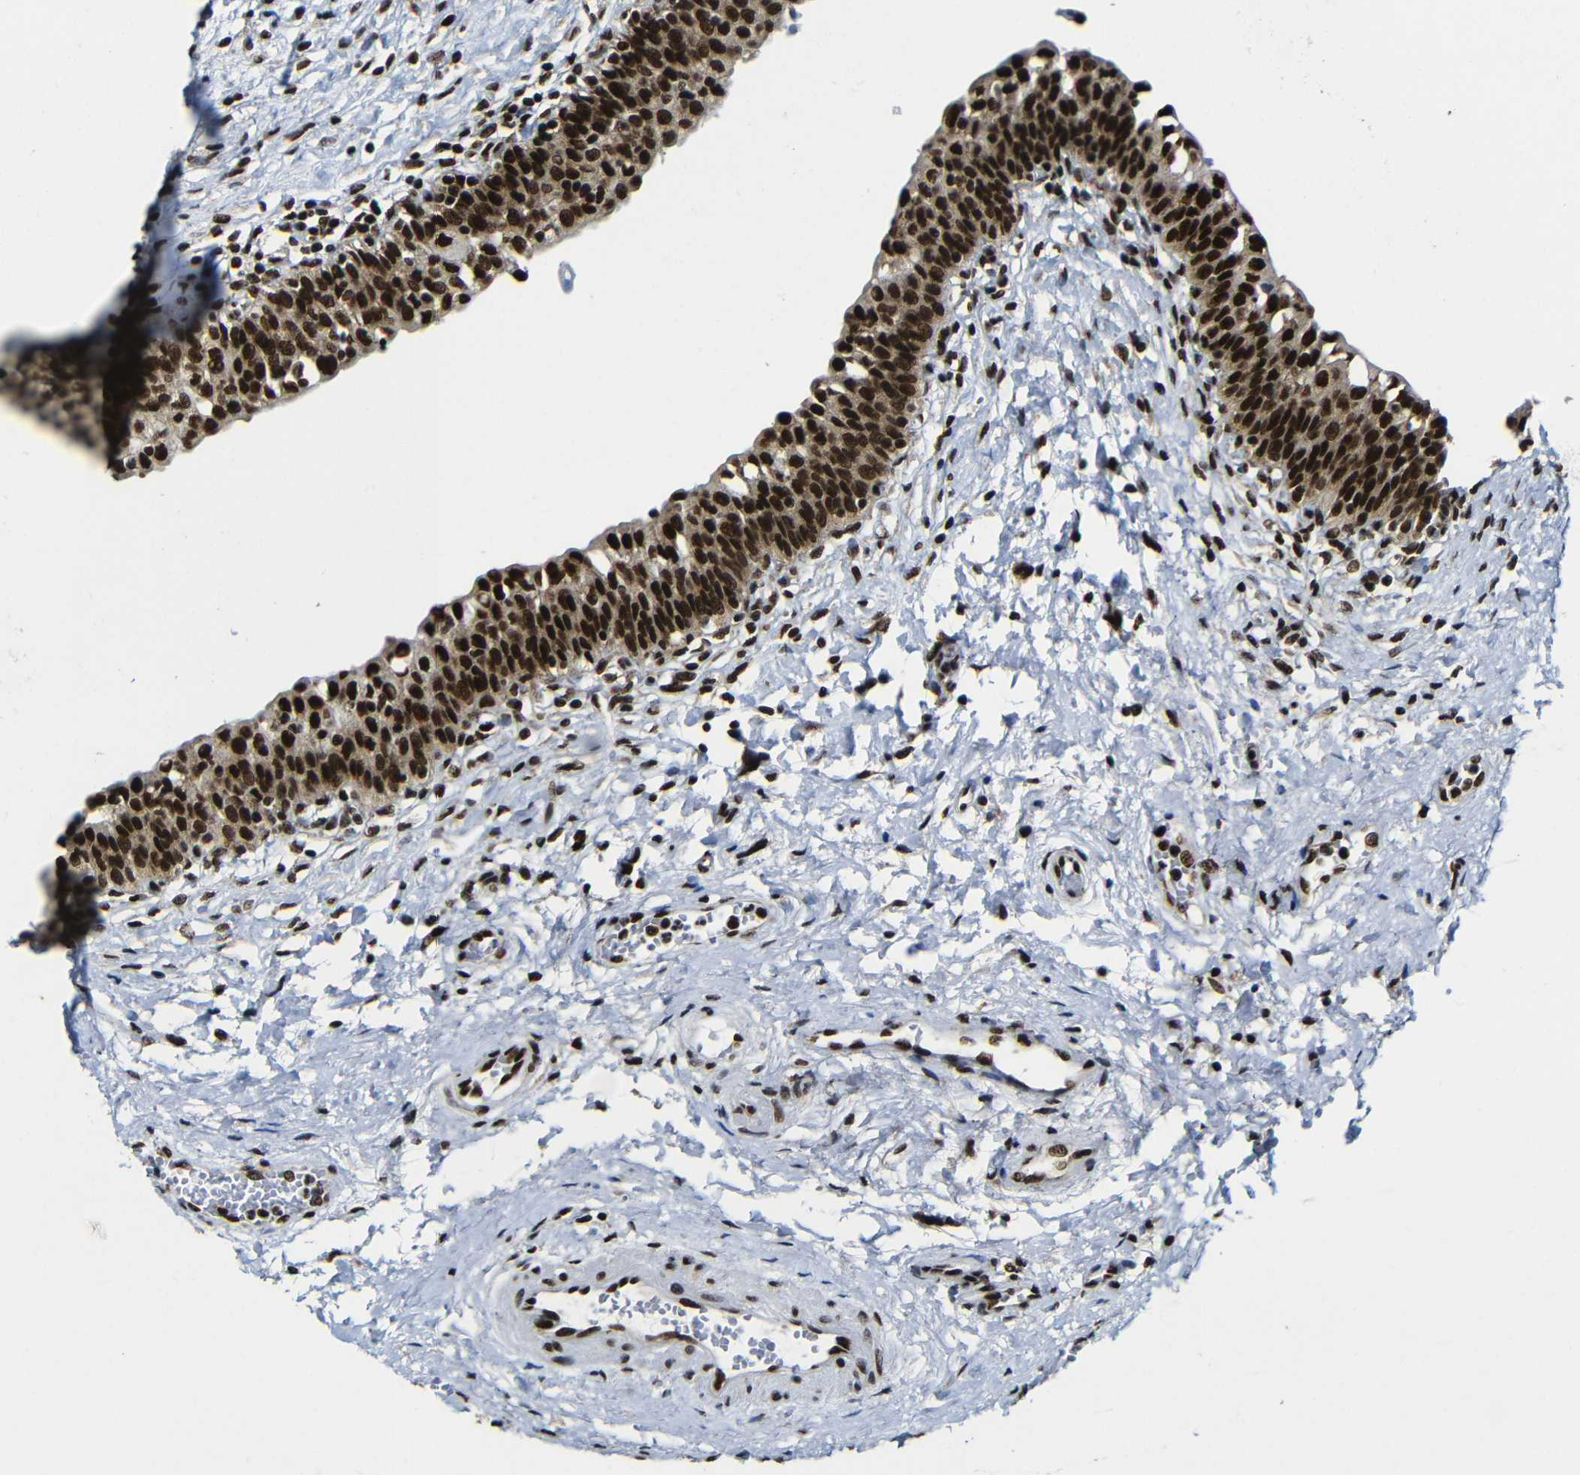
{"staining": {"intensity": "strong", "quantity": ">75%", "location": "nuclear"}, "tissue": "urinary bladder", "cell_type": "Urothelial cells", "image_type": "normal", "snomed": [{"axis": "morphology", "description": "Normal tissue, NOS"}, {"axis": "topography", "description": "Urinary bladder"}], "caption": "An IHC image of benign tissue is shown. Protein staining in brown highlights strong nuclear positivity in urinary bladder within urothelial cells. The staining was performed using DAB (3,3'-diaminobenzidine), with brown indicating positive protein expression. Nuclei are stained blue with hematoxylin.", "gene": "PTBP1", "patient": {"sex": "male", "age": 55}}